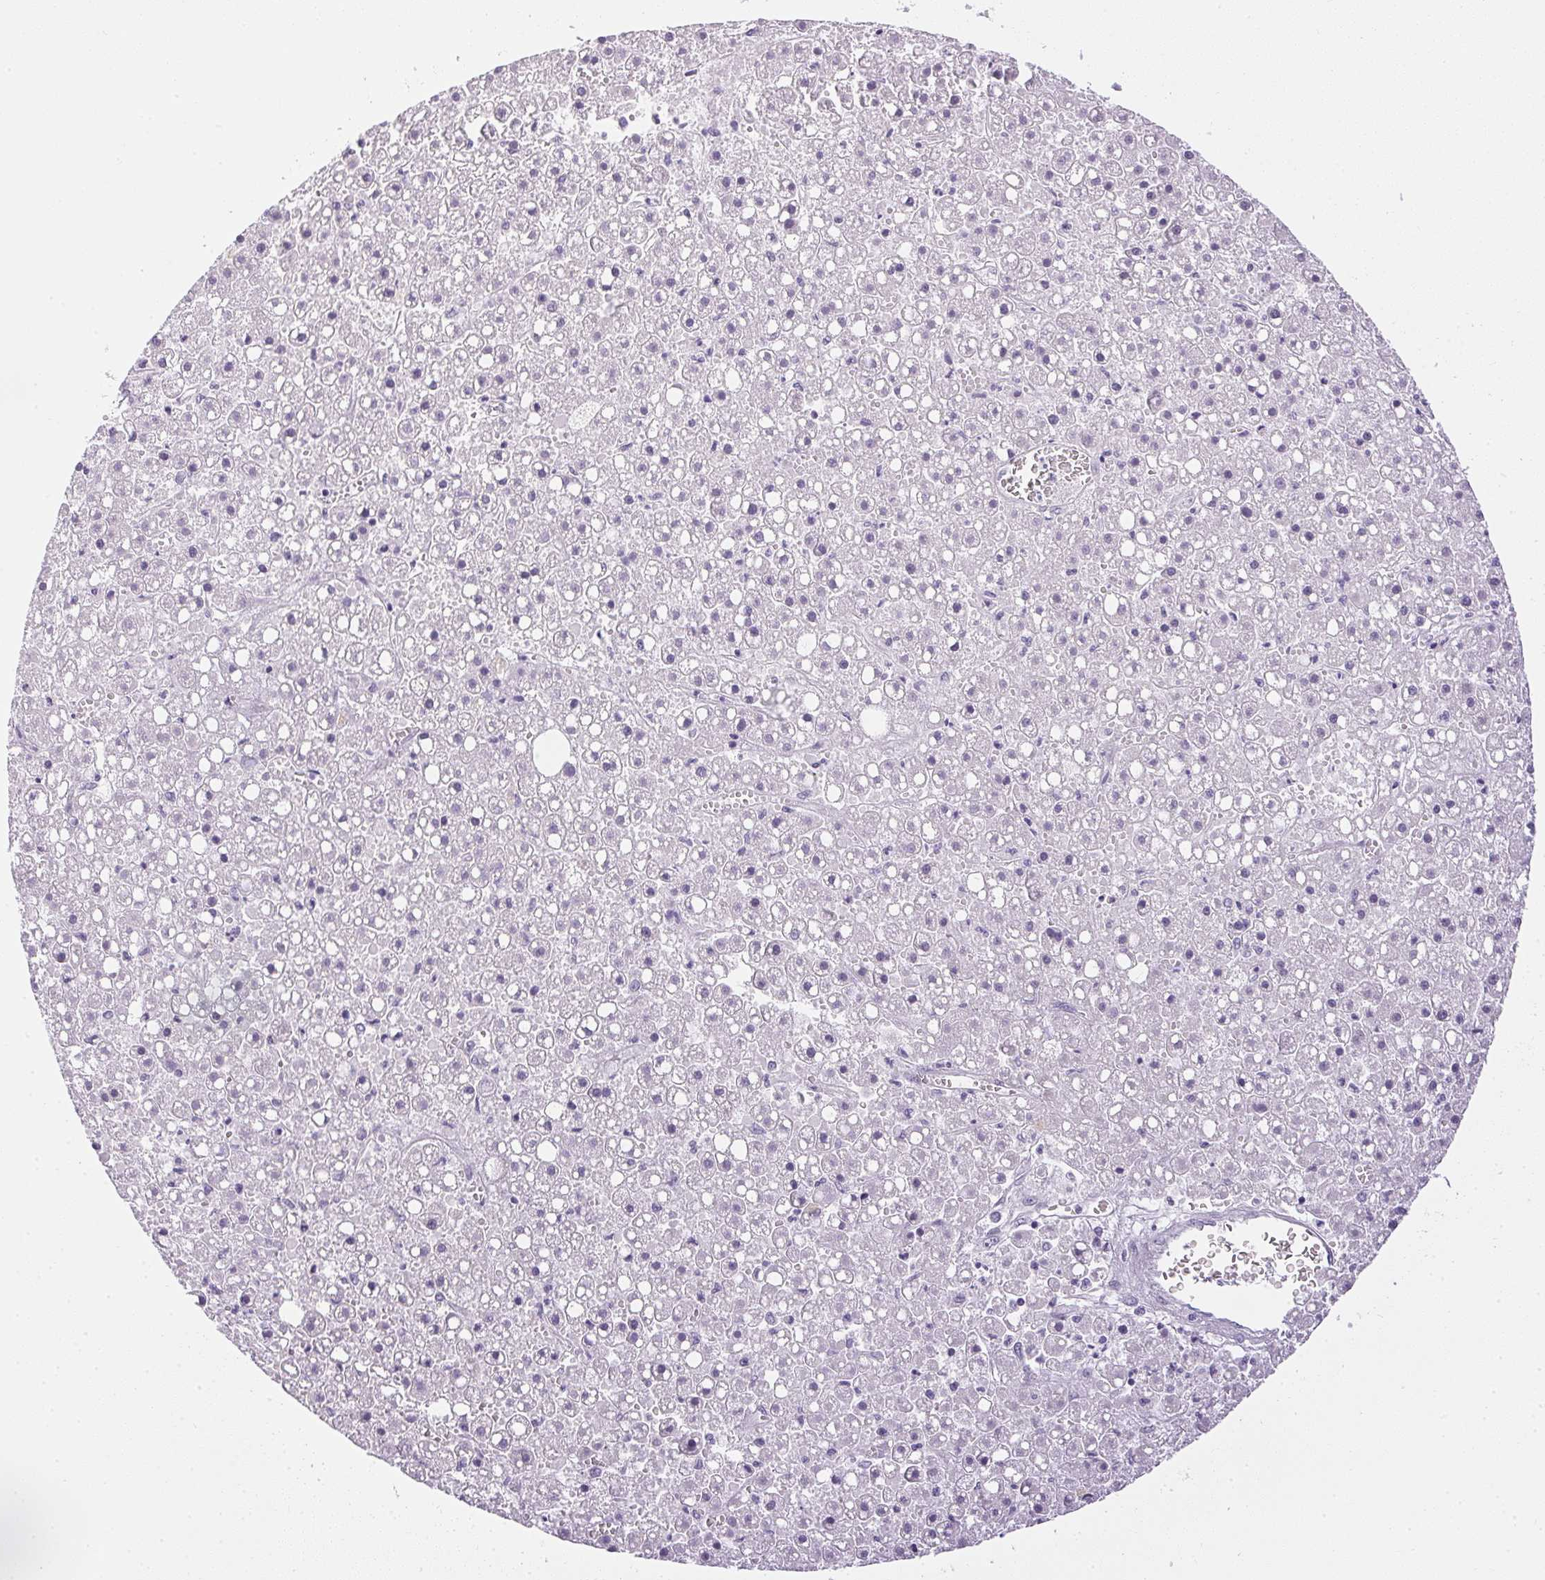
{"staining": {"intensity": "negative", "quantity": "none", "location": "none"}, "tissue": "liver cancer", "cell_type": "Tumor cells", "image_type": "cancer", "snomed": [{"axis": "morphology", "description": "Carcinoma, Hepatocellular, NOS"}, {"axis": "topography", "description": "Liver"}], "caption": "IHC photomicrograph of liver cancer stained for a protein (brown), which shows no expression in tumor cells.", "gene": "PPY", "patient": {"sex": "male", "age": 67}}